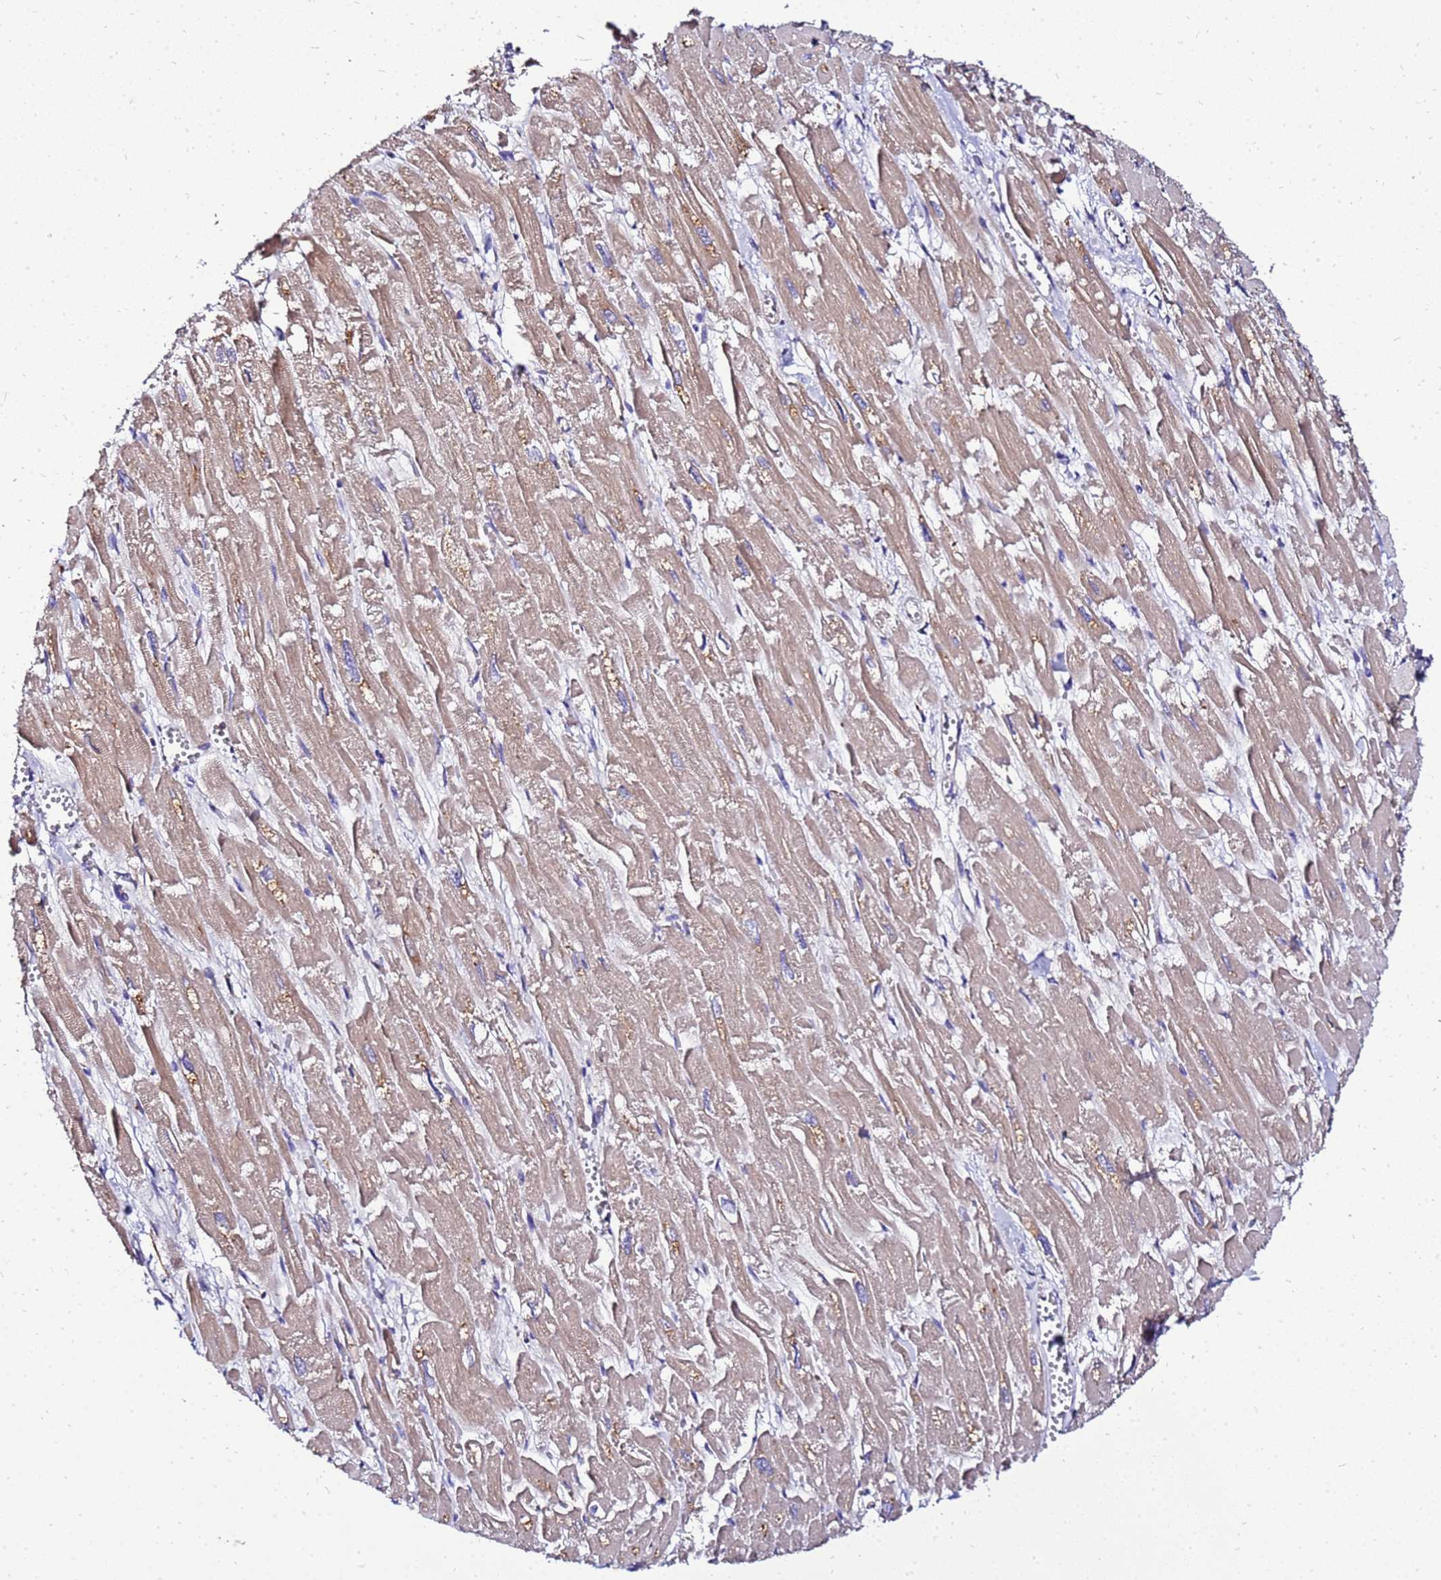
{"staining": {"intensity": "weak", "quantity": ">75%", "location": "cytoplasmic/membranous"}, "tissue": "heart muscle", "cell_type": "Cardiomyocytes", "image_type": "normal", "snomed": [{"axis": "morphology", "description": "Normal tissue, NOS"}, {"axis": "topography", "description": "Heart"}], "caption": "Brown immunohistochemical staining in unremarkable heart muscle shows weak cytoplasmic/membranous positivity in approximately >75% of cardiomyocytes.", "gene": "ADPGK", "patient": {"sex": "male", "age": 54}}